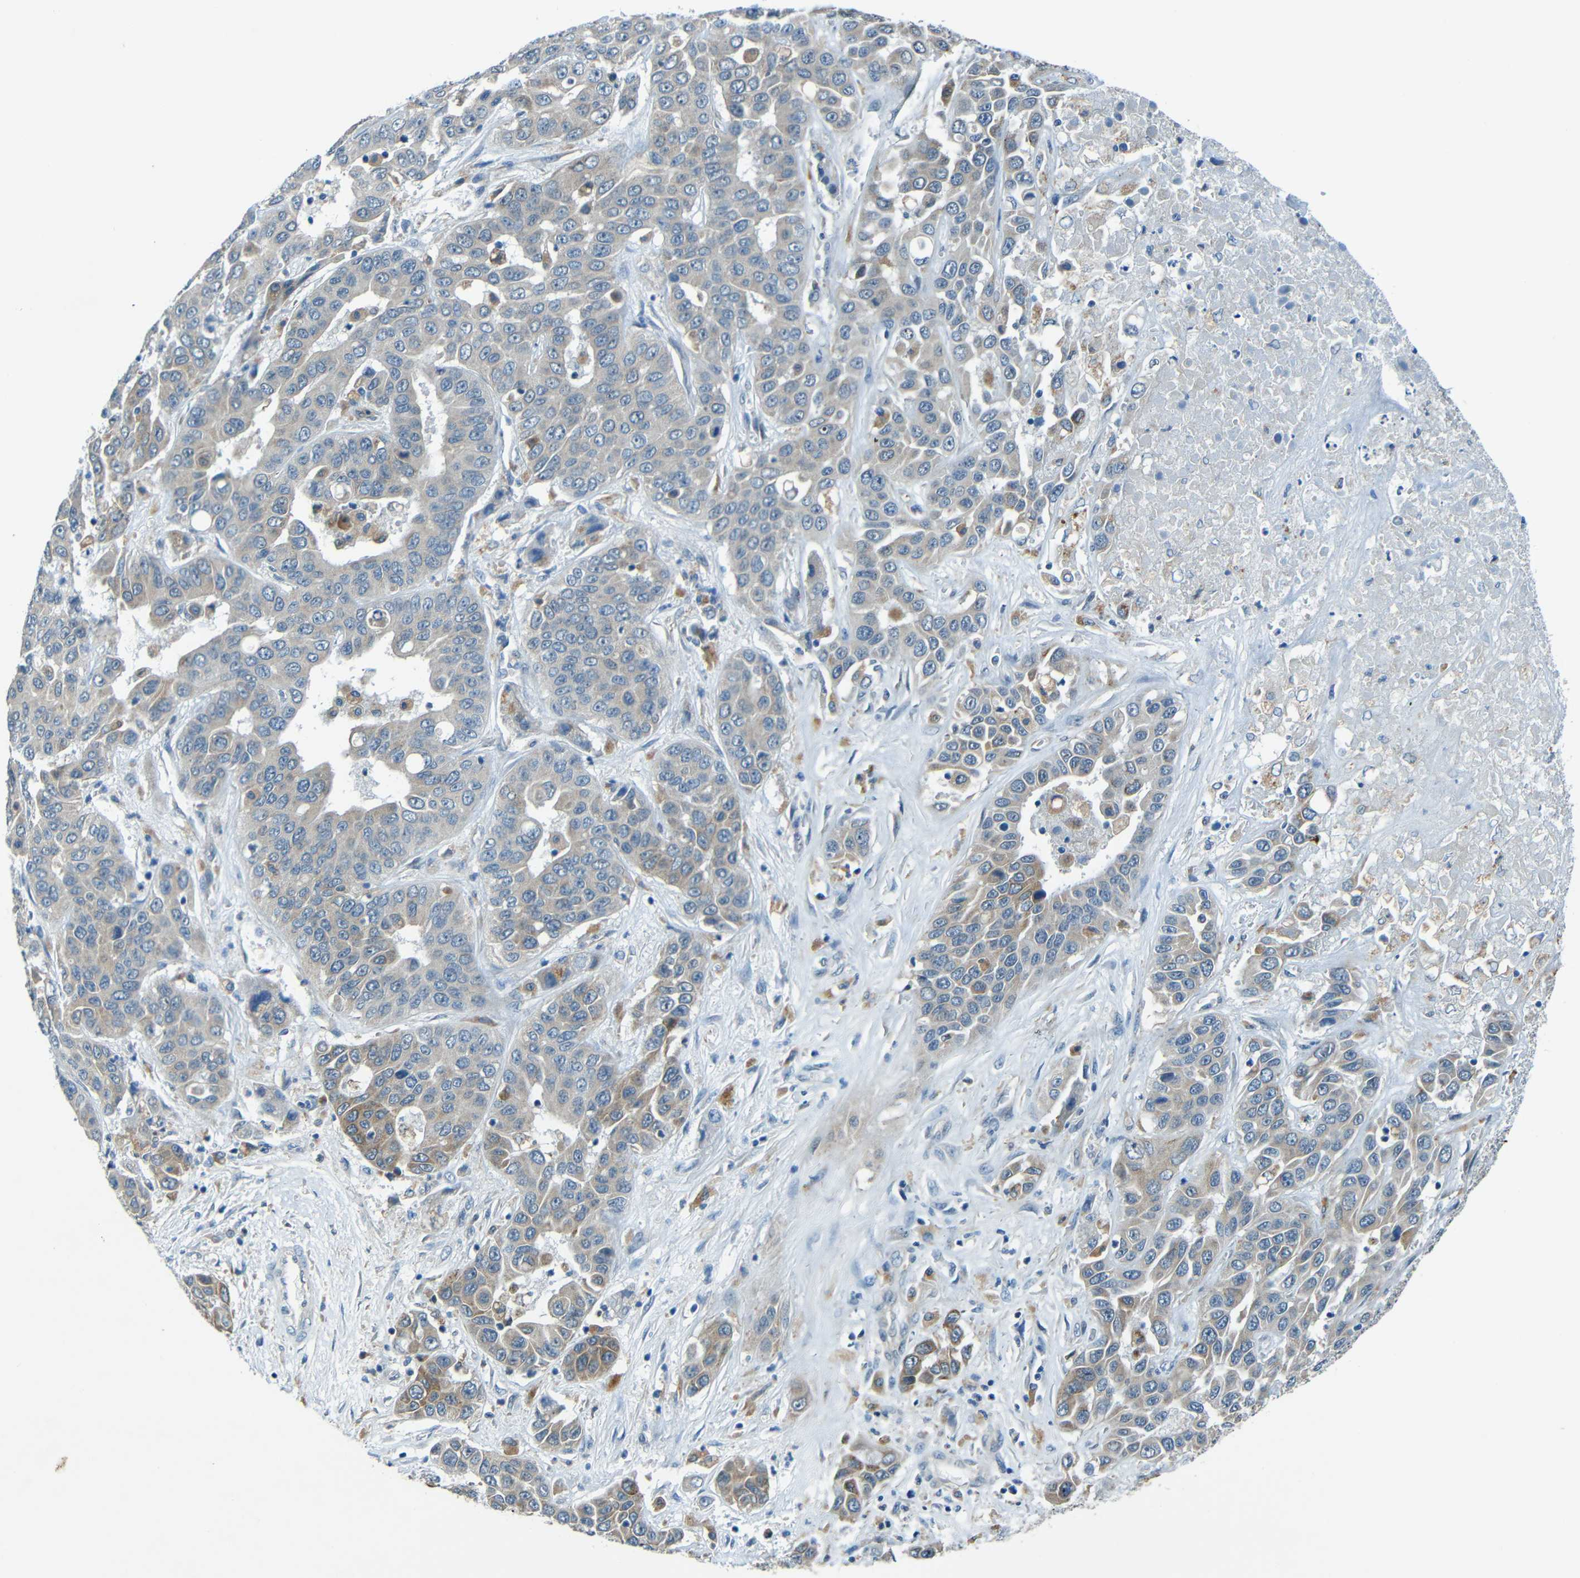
{"staining": {"intensity": "weak", "quantity": "25%-75%", "location": "cytoplasmic/membranous"}, "tissue": "liver cancer", "cell_type": "Tumor cells", "image_type": "cancer", "snomed": [{"axis": "morphology", "description": "Cholangiocarcinoma"}, {"axis": "topography", "description": "Liver"}], "caption": "Immunohistochemical staining of human liver cancer demonstrates low levels of weak cytoplasmic/membranous staining in approximately 25%-75% of tumor cells.", "gene": "ANKRD22", "patient": {"sex": "female", "age": 52}}